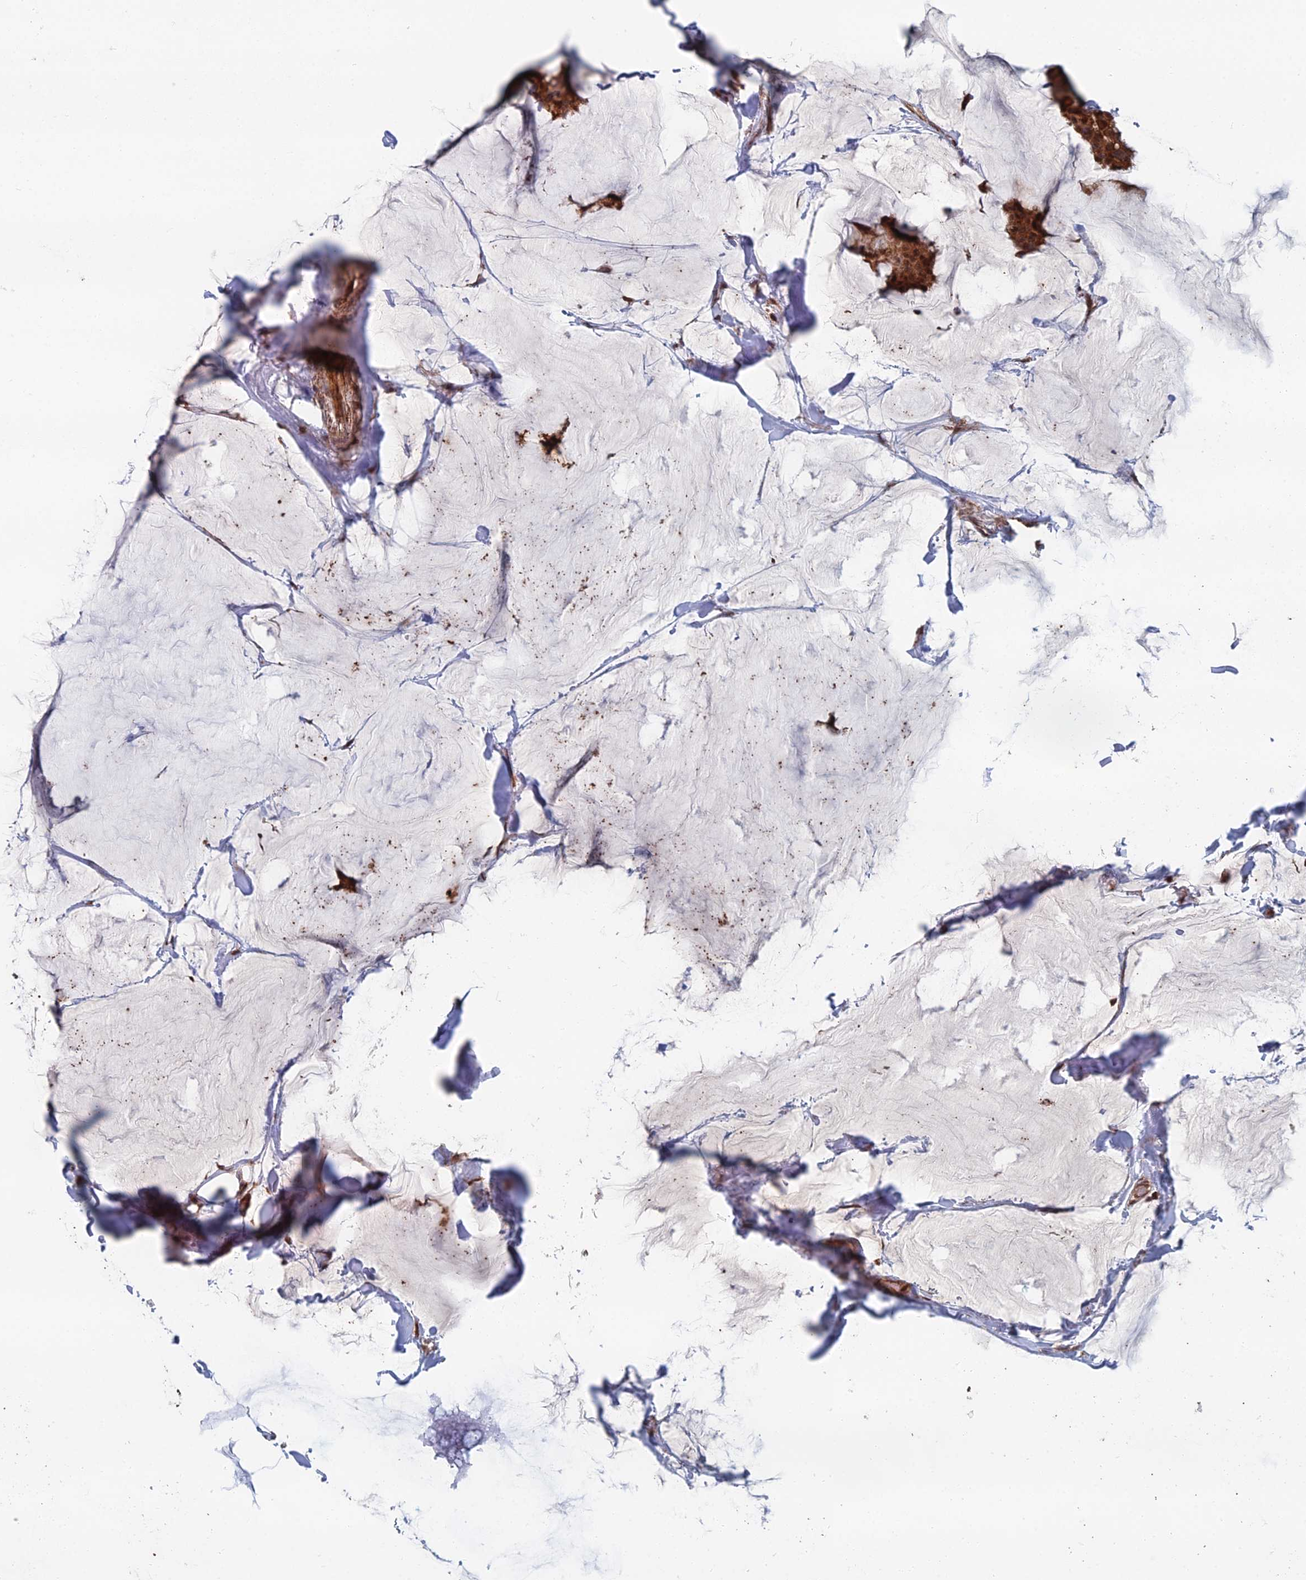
{"staining": {"intensity": "strong", "quantity": ">75%", "location": "cytoplasmic/membranous"}, "tissue": "breast cancer", "cell_type": "Tumor cells", "image_type": "cancer", "snomed": [{"axis": "morphology", "description": "Duct carcinoma"}, {"axis": "topography", "description": "Breast"}], "caption": "Immunohistochemical staining of breast intraductal carcinoma demonstrates high levels of strong cytoplasmic/membranous protein staining in approximately >75% of tumor cells.", "gene": "GTF2IRD1", "patient": {"sex": "female", "age": 93}}